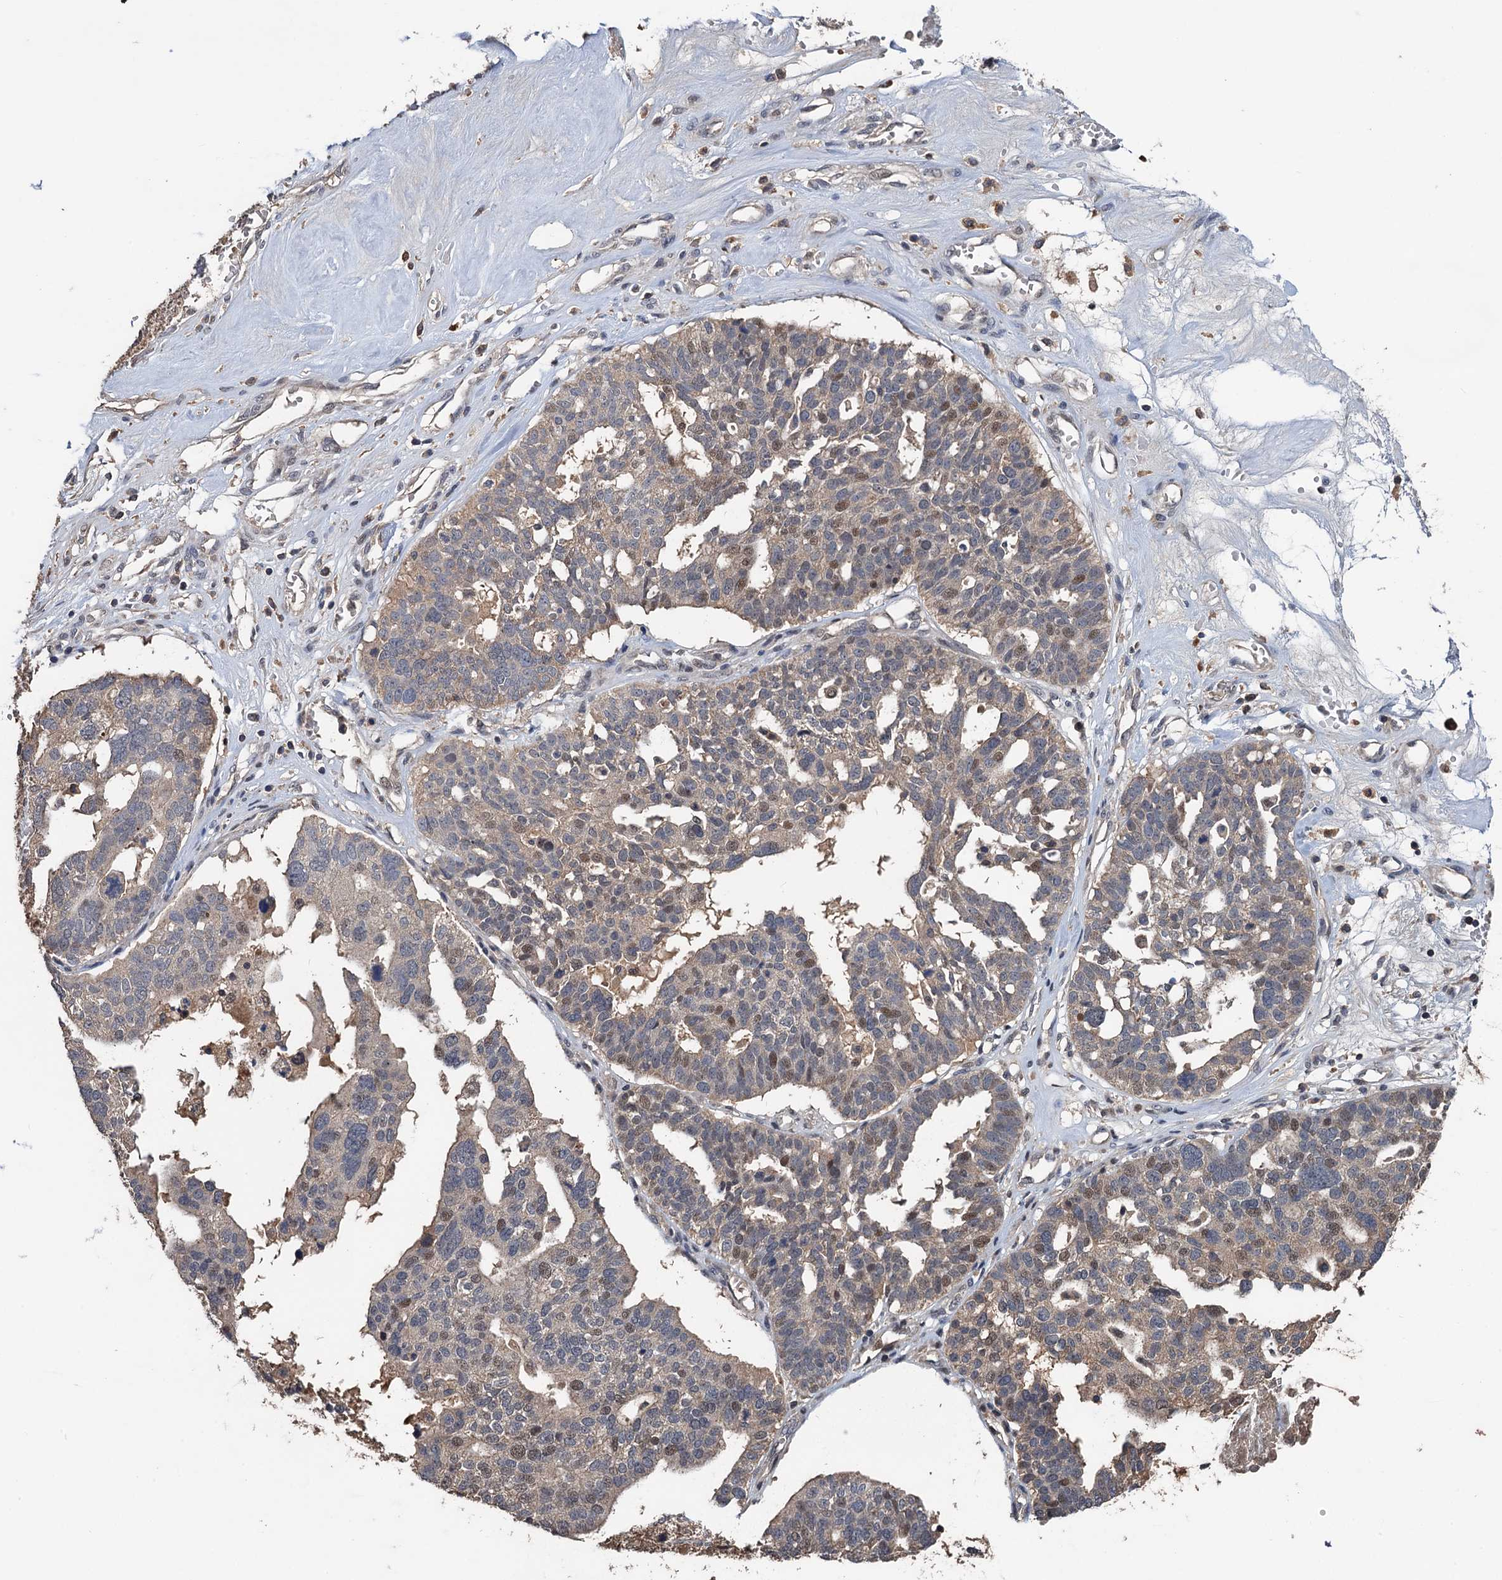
{"staining": {"intensity": "weak", "quantity": "25%-75%", "location": "cytoplasmic/membranous,nuclear"}, "tissue": "ovarian cancer", "cell_type": "Tumor cells", "image_type": "cancer", "snomed": [{"axis": "morphology", "description": "Cystadenocarcinoma, serous, NOS"}, {"axis": "topography", "description": "Ovary"}], "caption": "Human ovarian serous cystadenocarcinoma stained for a protein (brown) displays weak cytoplasmic/membranous and nuclear positive staining in approximately 25%-75% of tumor cells.", "gene": "ZNF438", "patient": {"sex": "female", "age": 59}}